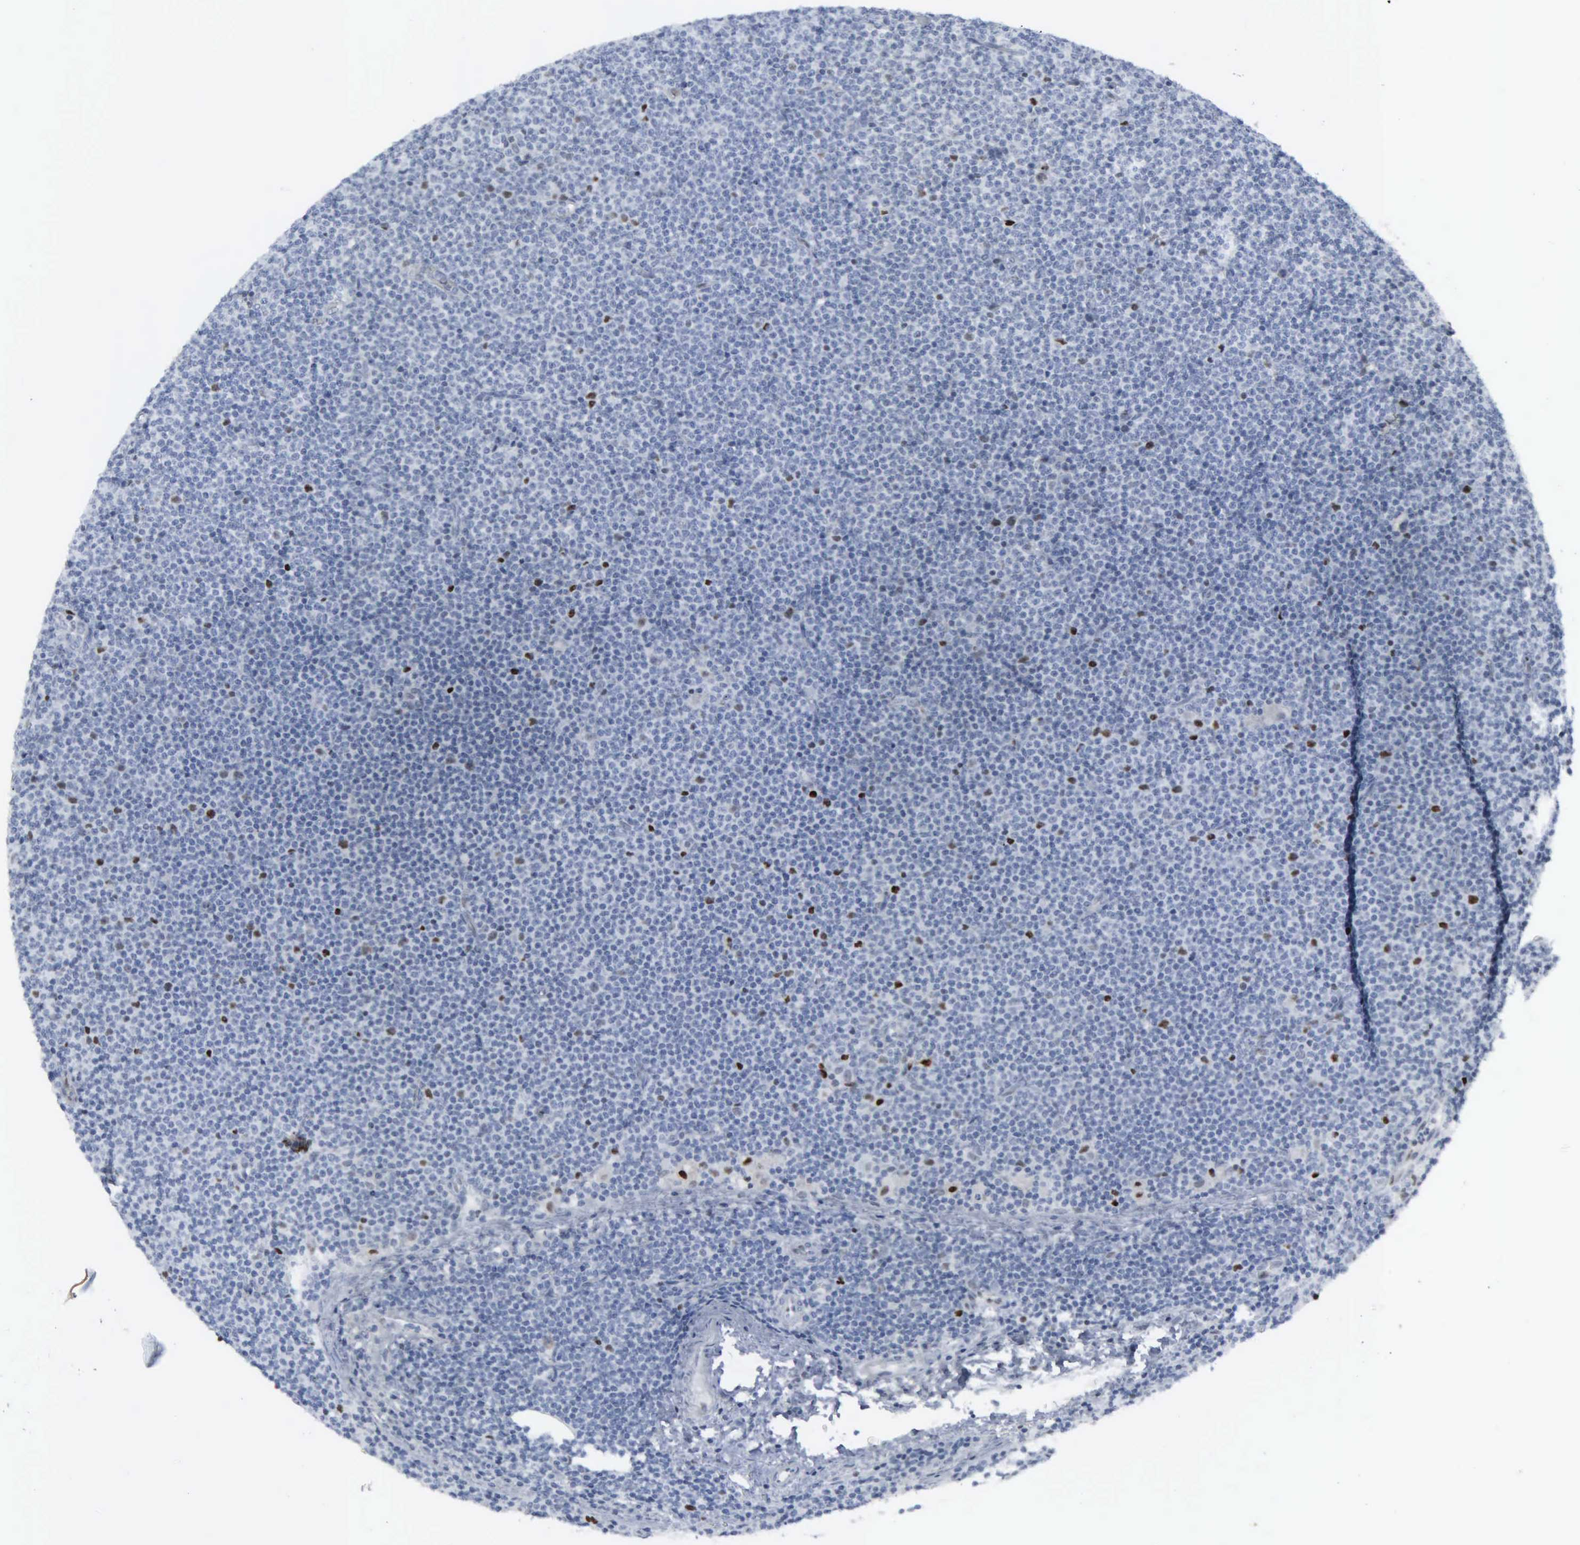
{"staining": {"intensity": "negative", "quantity": "none", "location": "none"}, "tissue": "lymphoma", "cell_type": "Tumor cells", "image_type": "cancer", "snomed": [{"axis": "morphology", "description": "Malignant lymphoma, non-Hodgkin's type, Low grade"}, {"axis": "topography", "description": "Lymph node"}], "caption": "There is no significant positivity in tumor cells of malignant lymphoma, non-Hodgkin's type (low-grade).", "gene": "CCND3", "patient": {"sex": "female", "age": 69}}